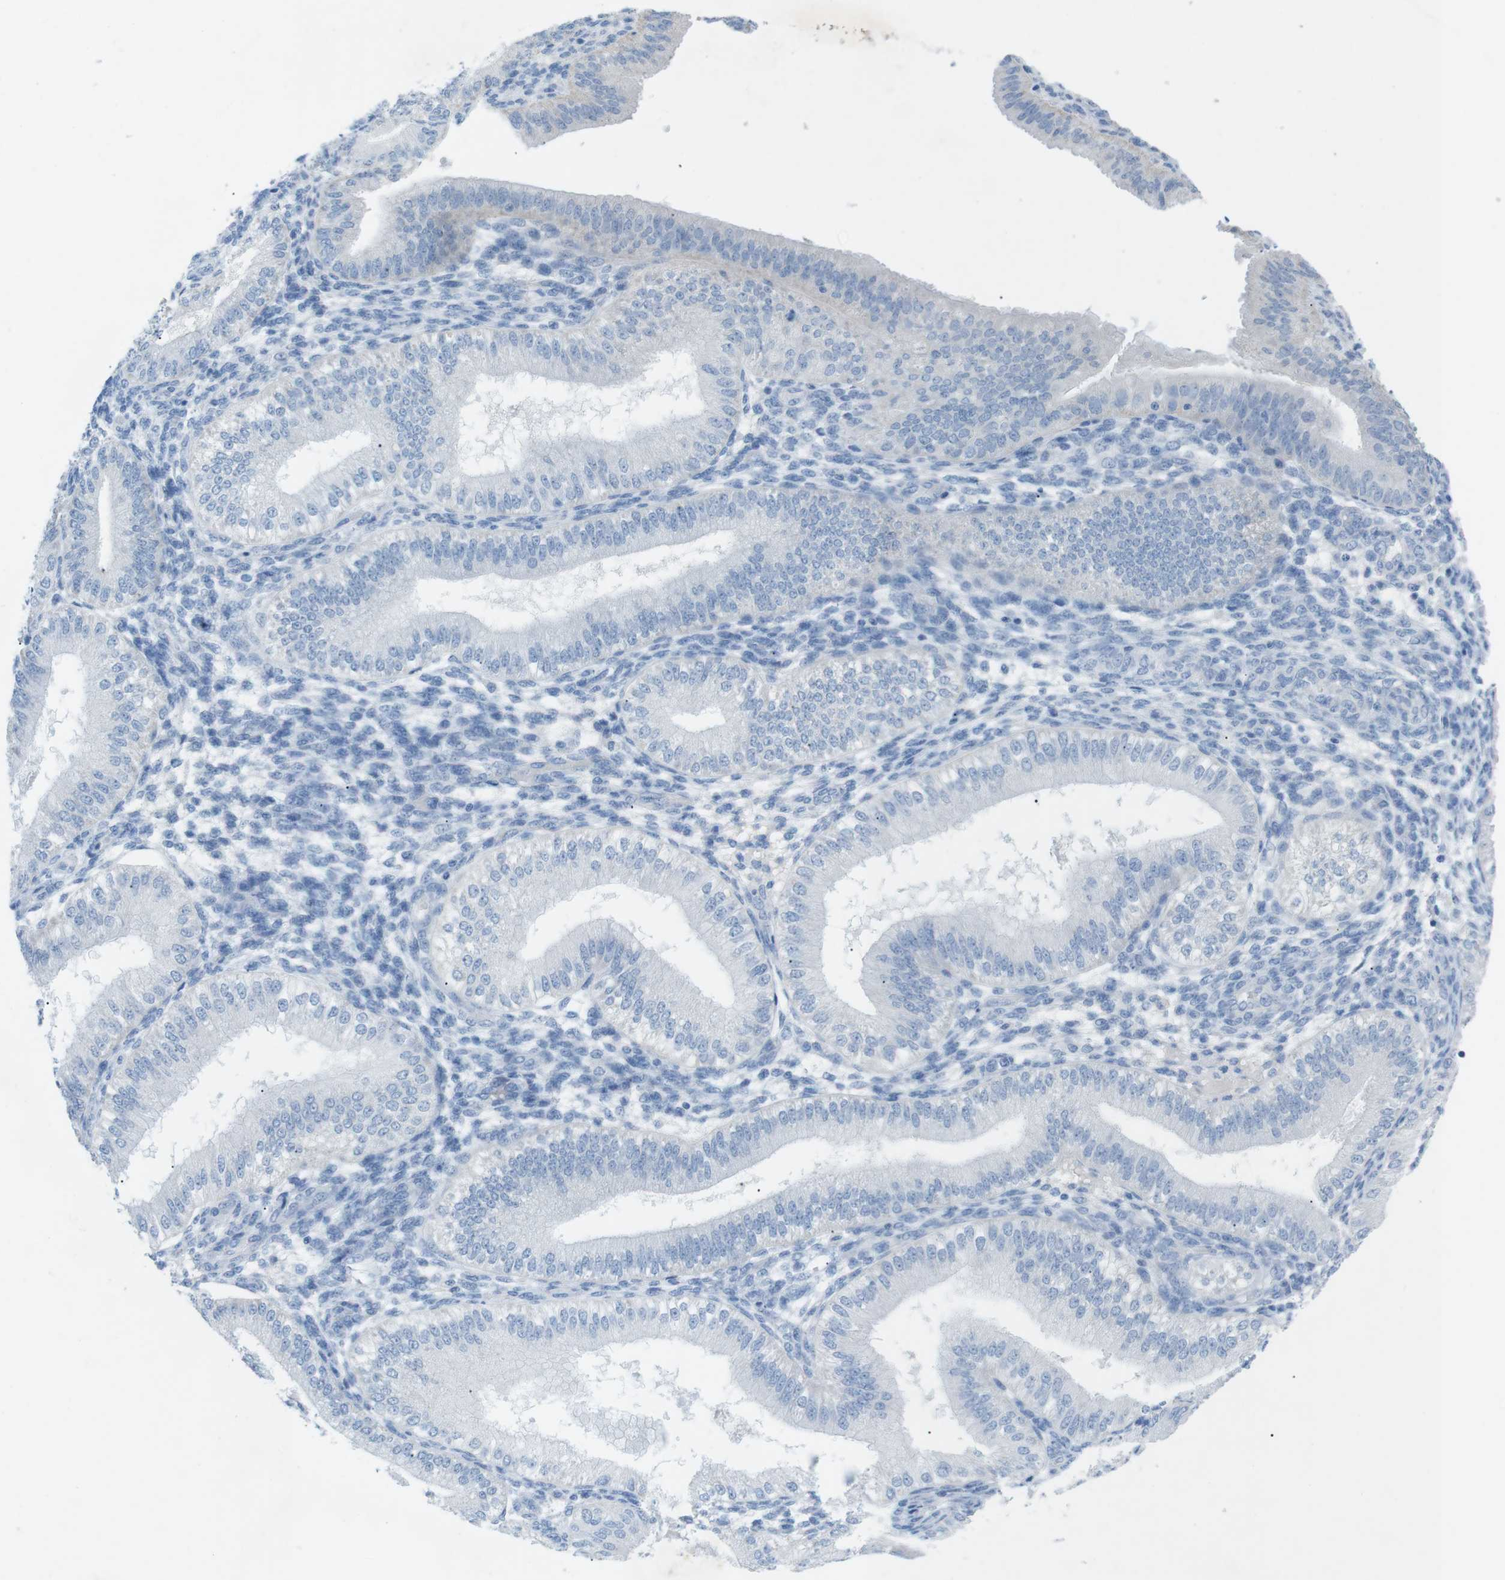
{"staining": {"intensity": "negative", "quantity": "none", "location": "none"}, "tissue": "endometrium", "cell_type": "Cells in endometrial stroma", "image_type": "normal", "snomed": [{"axis": "morphology", "description": "Normal tissue, NOS"}, {"axis": "topography", "description": "Endometrium"}], "caption": "IHC image of normal endometrium: human endometrium stained with DAB (3,3'-diaminobenzidine) shows no significant protein positivity in cells in endometrial stroma.", "gene": "SALL4", "patient": {"sex": "female", "age": 39}}